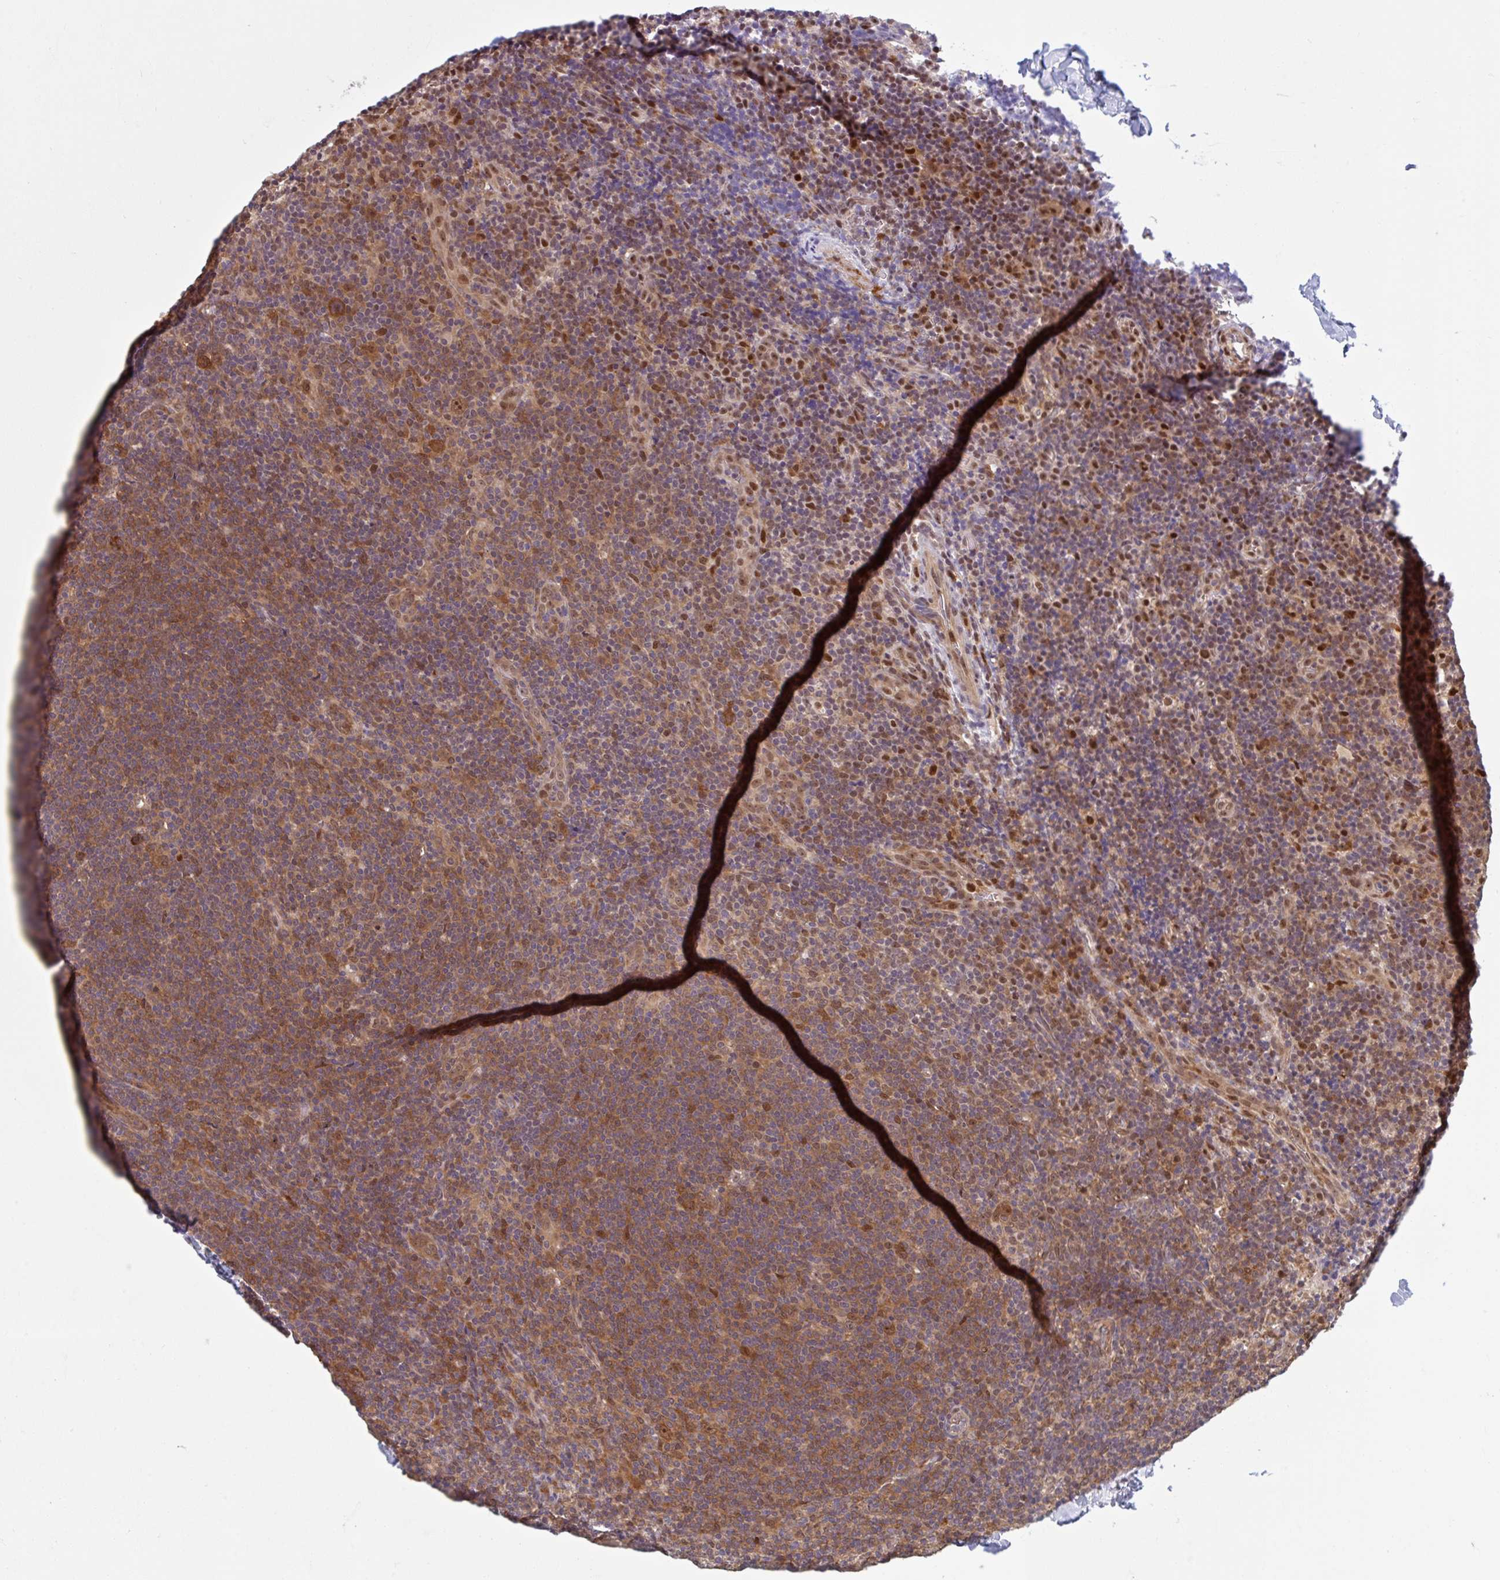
{"staining": {"intensity": "strong", "quantity": ">75%", "location": "cytoplasmic/membranous"}, "tissue": "lymphoma", "cell_type": "Tumor cells", "image_type": "cancer", "snomed": [{"axis": "morphology", "description": "Hodgkin's disease, NOS"}, {"axis": "topography", "description": "Lymph node"}], "caption": "This photomicrograph exhibits immunohistochemistry staining of lymphoma, with high strong cytoplasmic/membranous expression in about >75% of tumor cells.", "gene": "HMBS", "patient": {"sex": "female", "age": 57}}